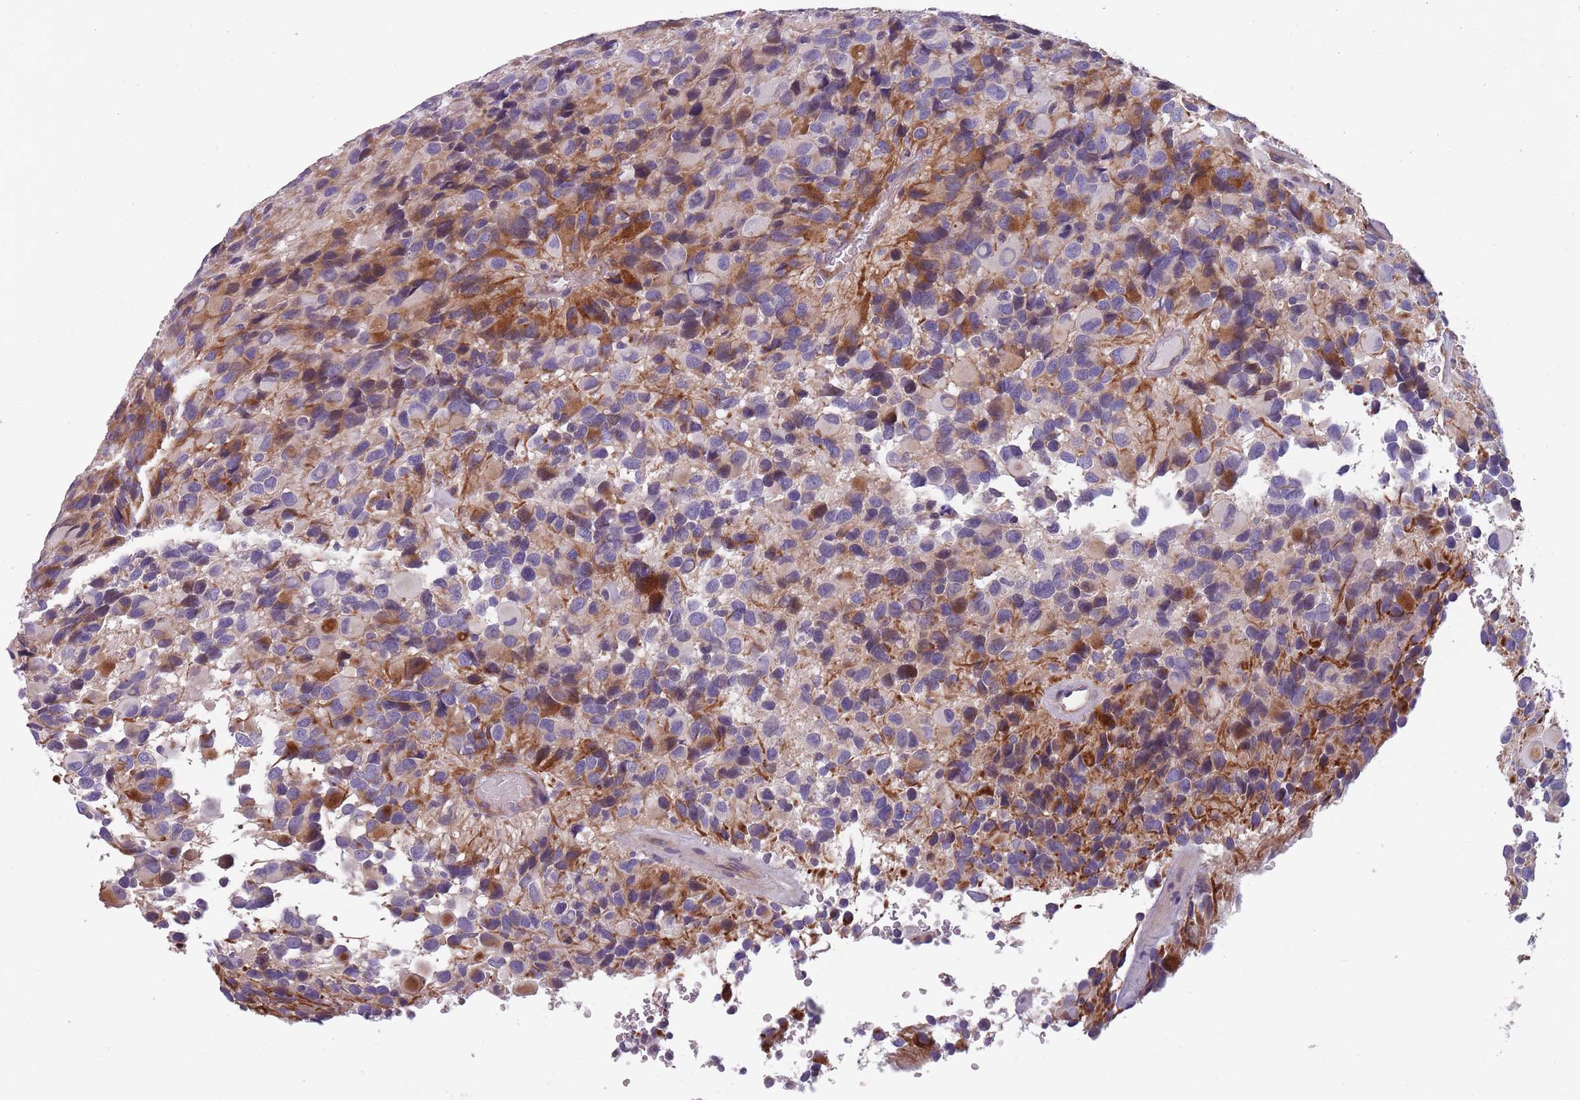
{"staining": {"intensity": "moderate", "quantity": "<25%", "location": "cytoplasmic/membranous"}, "tissue": "glioma", "cell_type": "Tumor cells", "image_type": "cancer", "snomed": [{"axis": "morphology", "description": "Glioma, malignant, High grade"}, {"axis": "topography", "description": "Brain"}], "caption": "A high-resolution photomicrograph shows immunohistochemistry staining of glioma, which reveals moderate cytoplasmic/membranous expression in about <25% of tumor cells.", "gene": "FAM83F", "patient": {"sex": "male", "age": 77}}